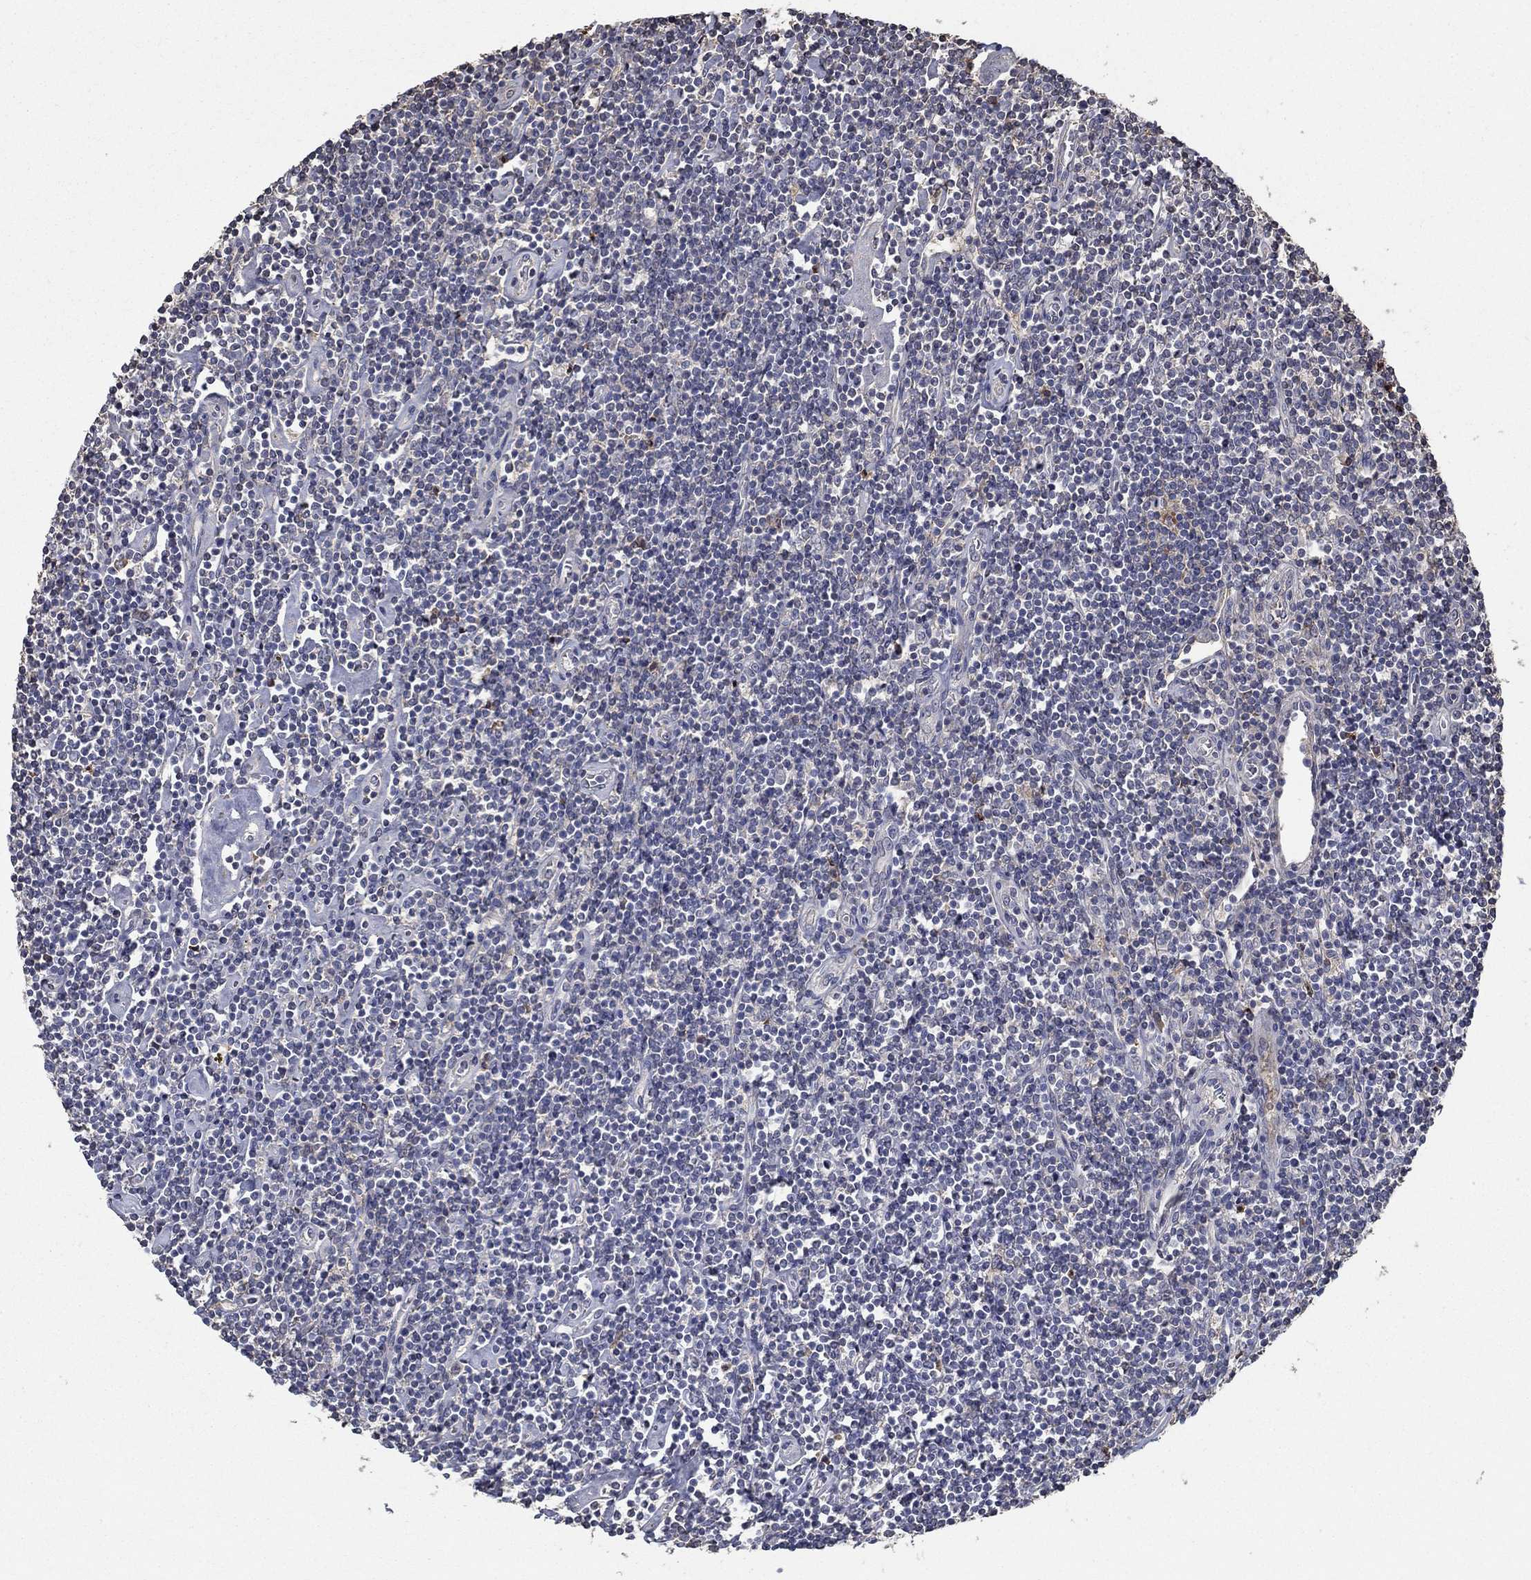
{"staining": {"intensity": "negative", "quantity": "none", "location": "none"}, "tissue": "lymphoma", "cell_type": "Tumor cells", "image_type": "cancer", "snomed": [{"axis": "morphology", "description": "Hodgkin's disease, NOS"}, {"axis": "topography", "description": "Lymph node"}], "caption": "Immunohistochemical staining of lymphoma shows no significant positivity in tumor cells.", "gene": "IL10", "patient": {"sex": "male", "age": 40}}